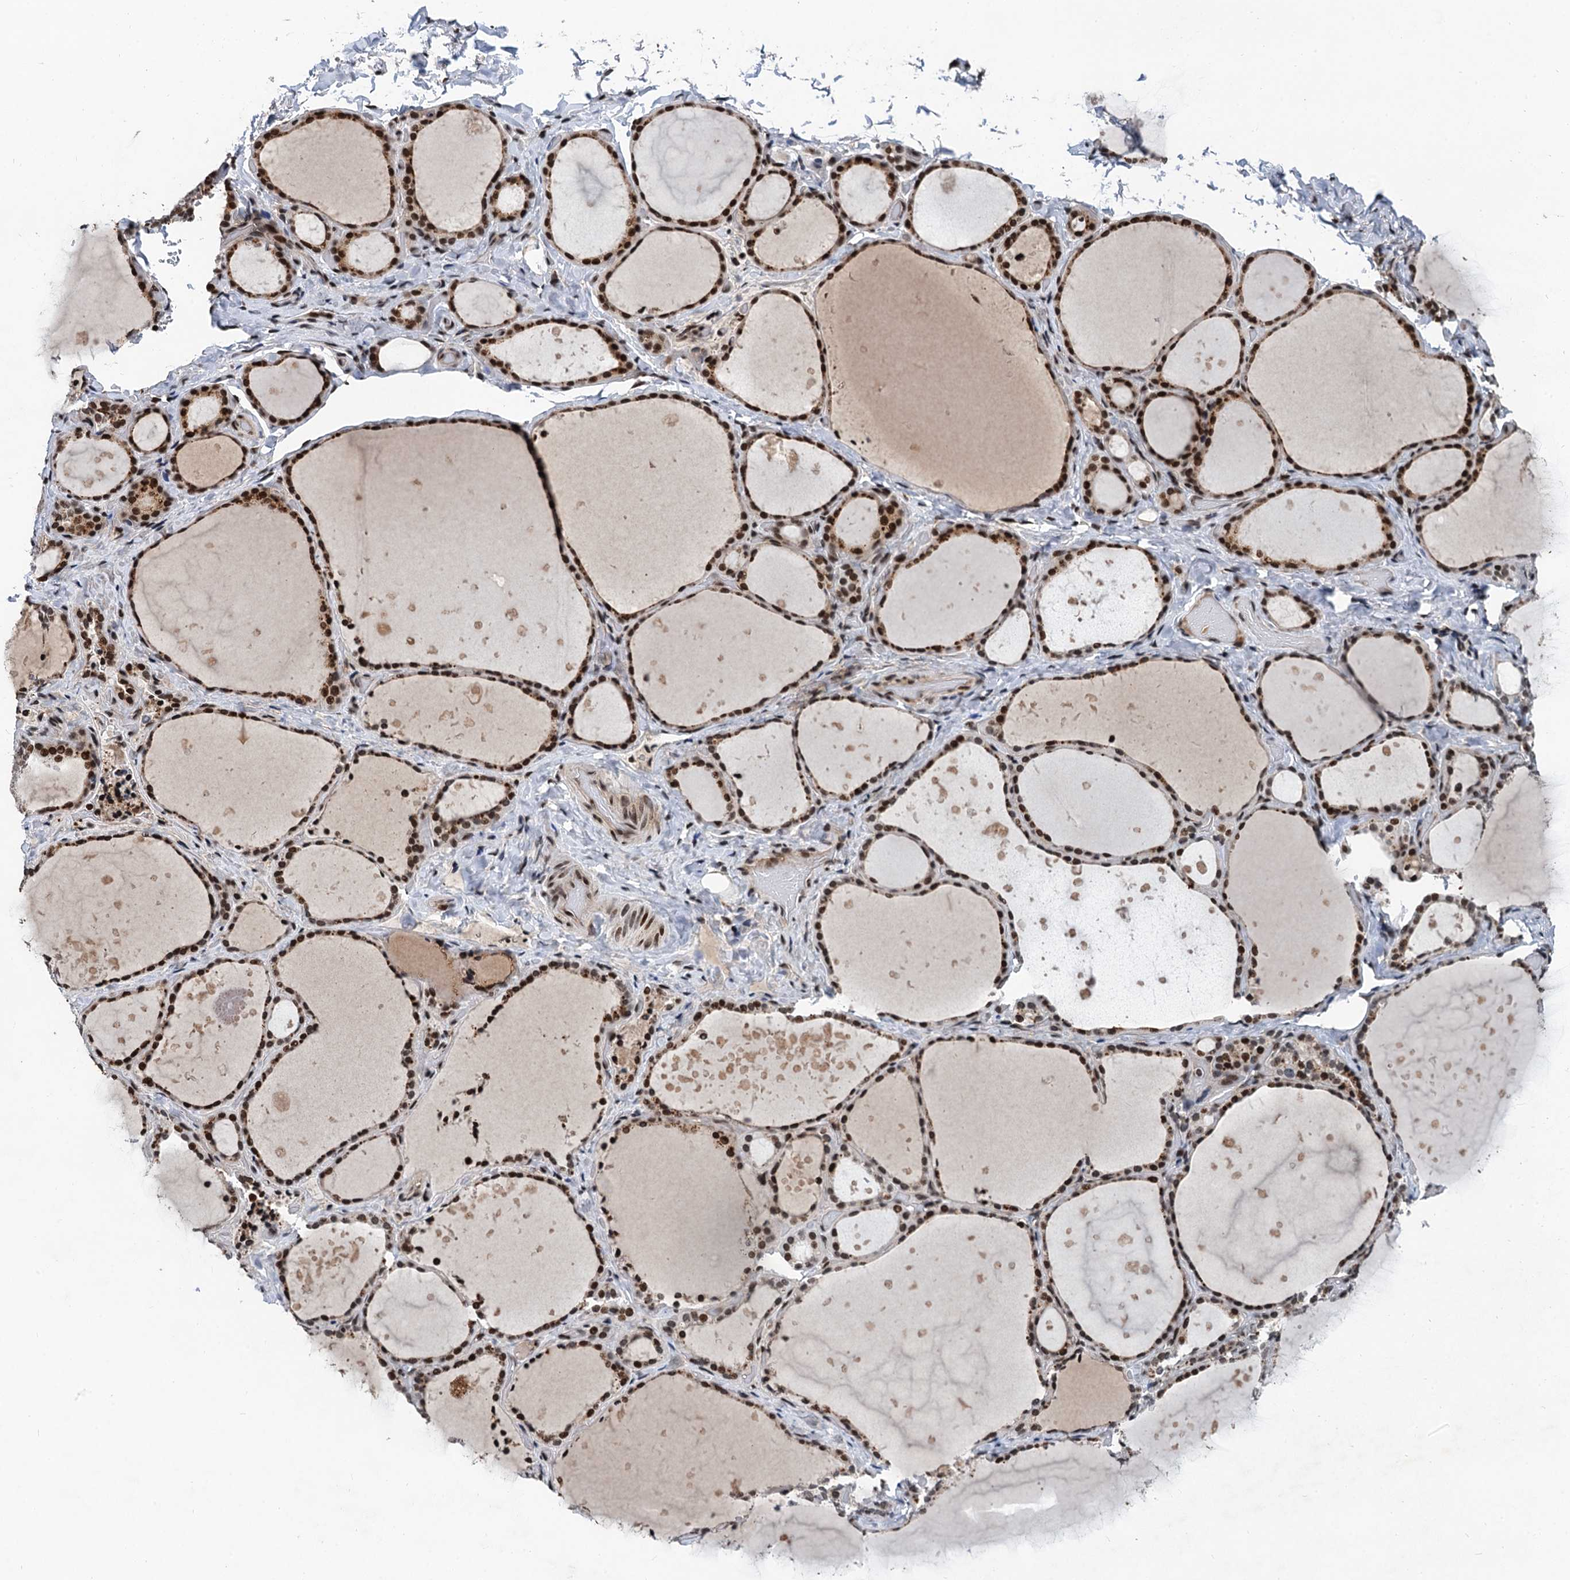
{"staining": {"intensity": "moderate", "quantity": ">75%", "location": "nuclear"}, "tissue": "thyroid gland", "cell_type": "Glandular cells", "image_type": "normal", "snomed": [{"axis": "morphology", "description": "Normal tissue, NOS"}, {"axis": "topography", "description": "Thyroid gland"}], "caption": "Thyroid gland stained with DAB (3,3'-diaminobenzidine) immunohistochemistry (IHC) demonstrates medium levels of moderate nuclear positivity in about >75% of glandular cells.", "gene": "FAM217B", "patient": {"sex": "female", "age": 44}}